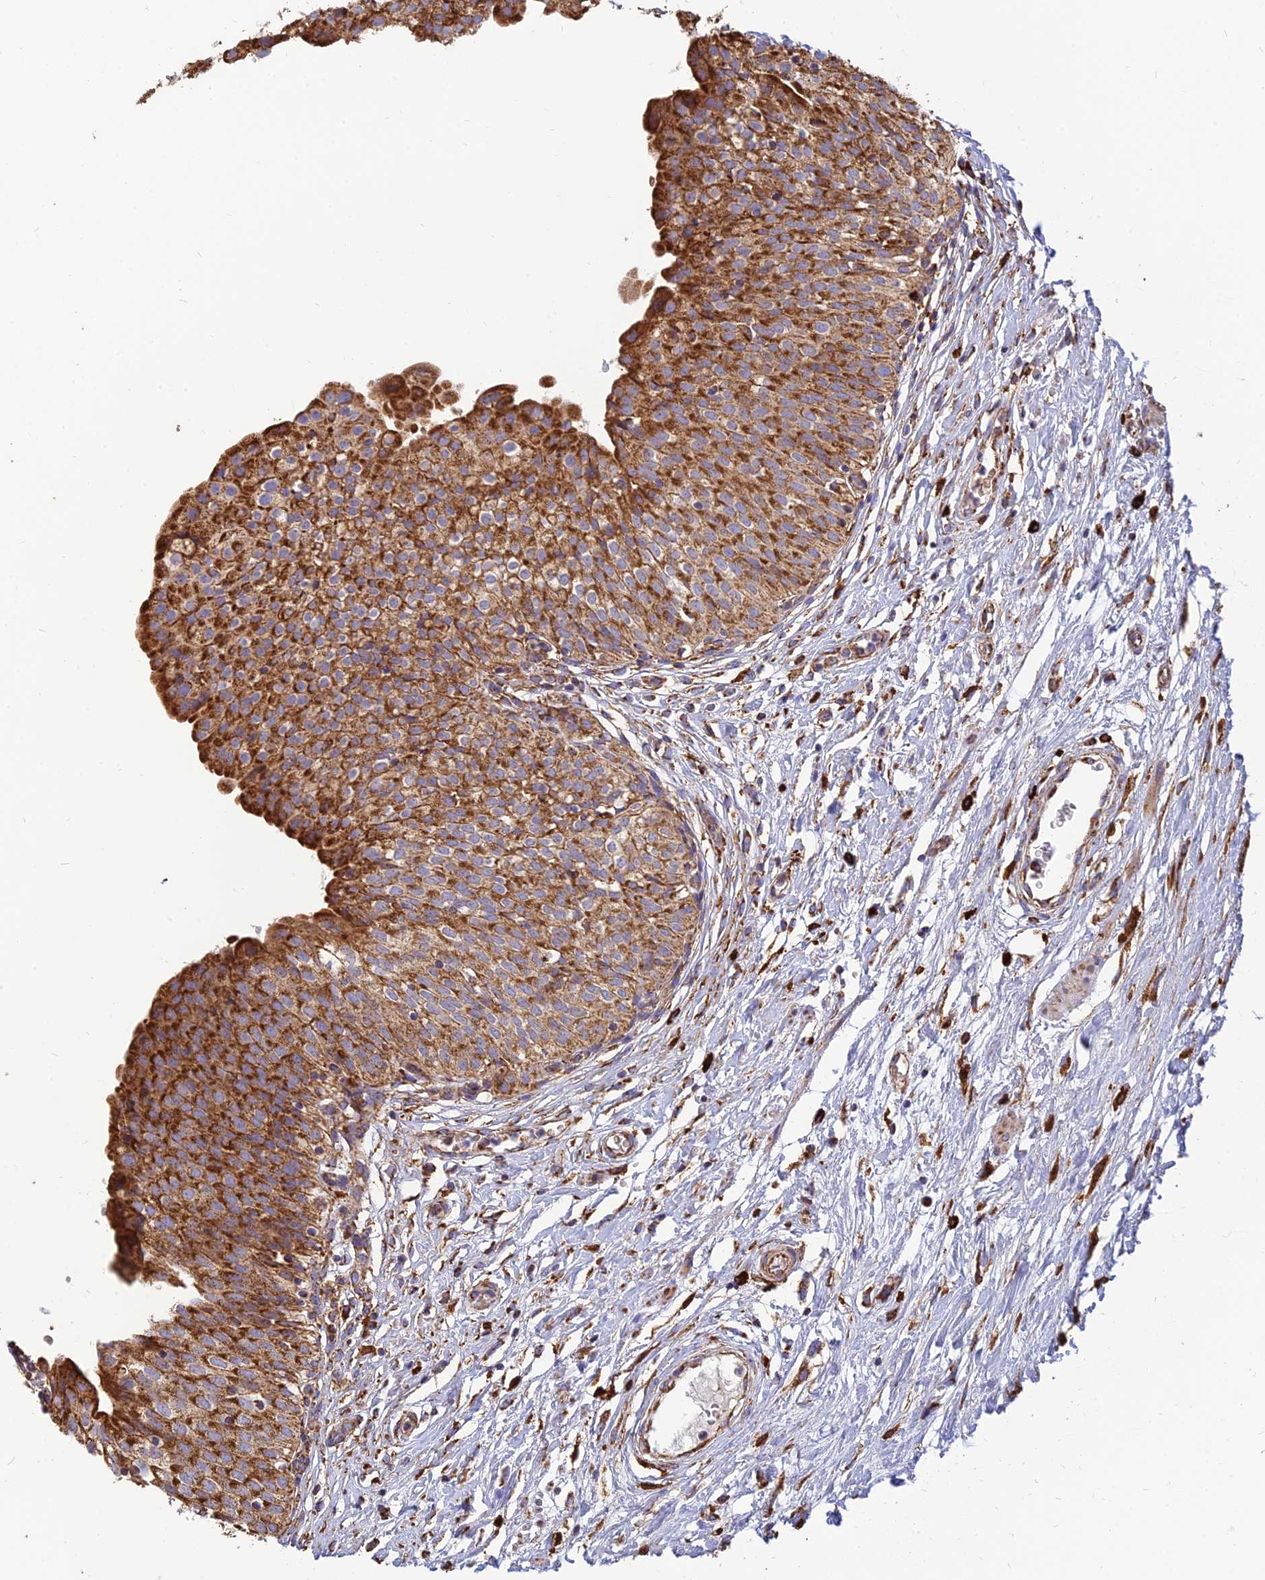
{"staining": {"intensity": "strong", "quantity": ">75%", "location": "cytoplasmic/membranous"}, "tissue": "urinary bladder", "cell_type": "Urothelial cells", "image_type": "normal", "snomed": [{"axis": "morphology", "description": "Normal tissue, NOS"}, {"axis": "topography", "description": "Urinary bladder"}], "caption": "Immunohistochemistry photomicrograph of normal urinary bladder stained for a protein (brown), which reveals high levels of strong cytoplasmic/membranous positivity in about >75% of urothelial cells.", "gene": "THUMPD2", "patient": {"sex": "male", "age": 55}}